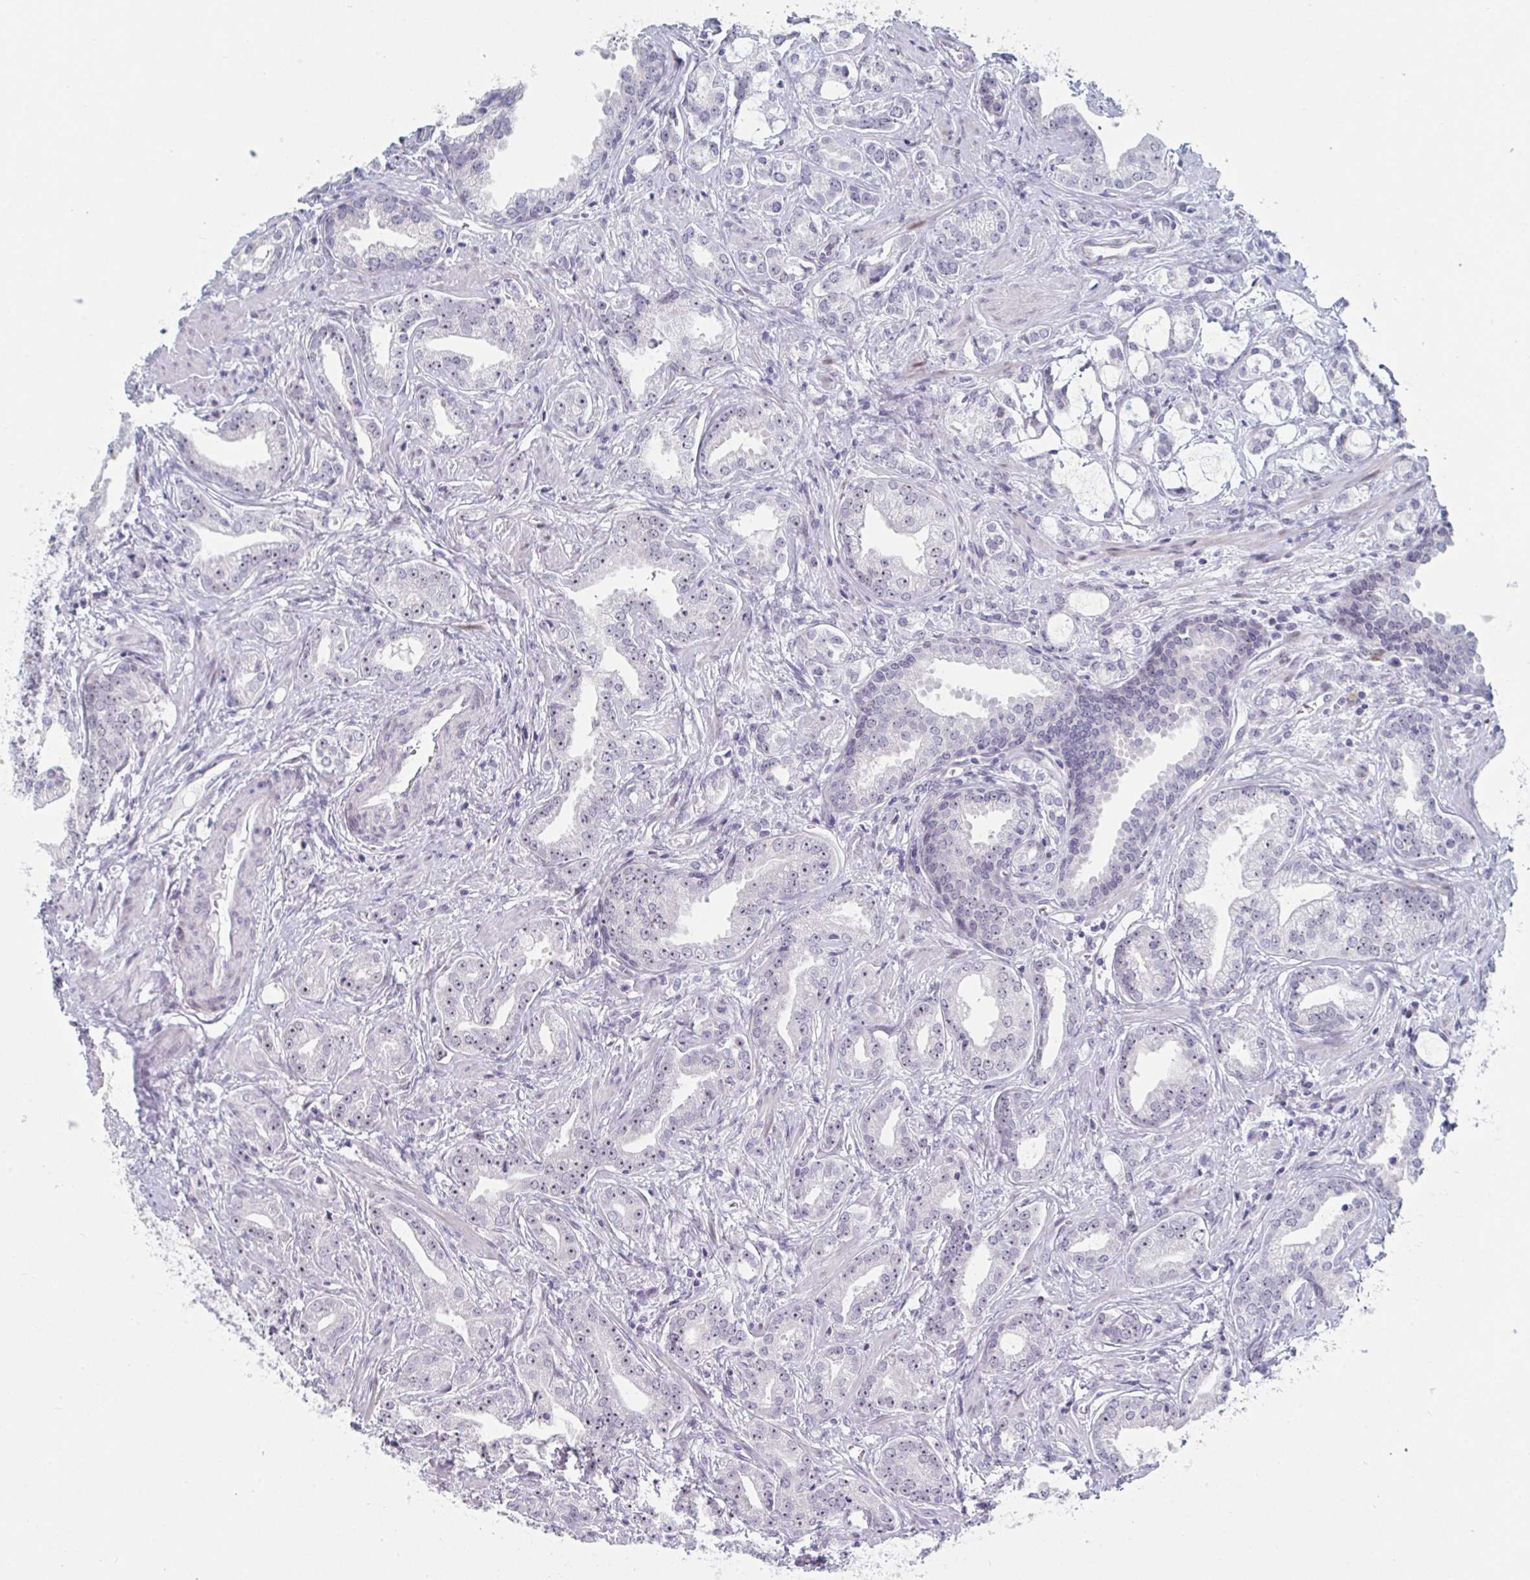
{"staining": {"intensity": "weak", "quantity": "25%-75%", "location": "nuclear"}, "tissue": "prostate cancer", "cell_type": "Tumor cells", "image_type": "cancer", "snomed": [{"axis": "morphology", "description": "Adenocarcinoma, Medium grade"}, {"axis": "topography", "description": "Prostate"}], "caption": "IHC histopathology image of neoplastic tissue: human prostate medium-grade adenocarcinoma stained using immunohistochemistry demonstrates low levels of weak protein expression localized specifically in the nuclear of tumor cells, appearing as a nuclear brown color.", "gene": "NR1H2", "patient": {"sex": "male", "age": 57}}